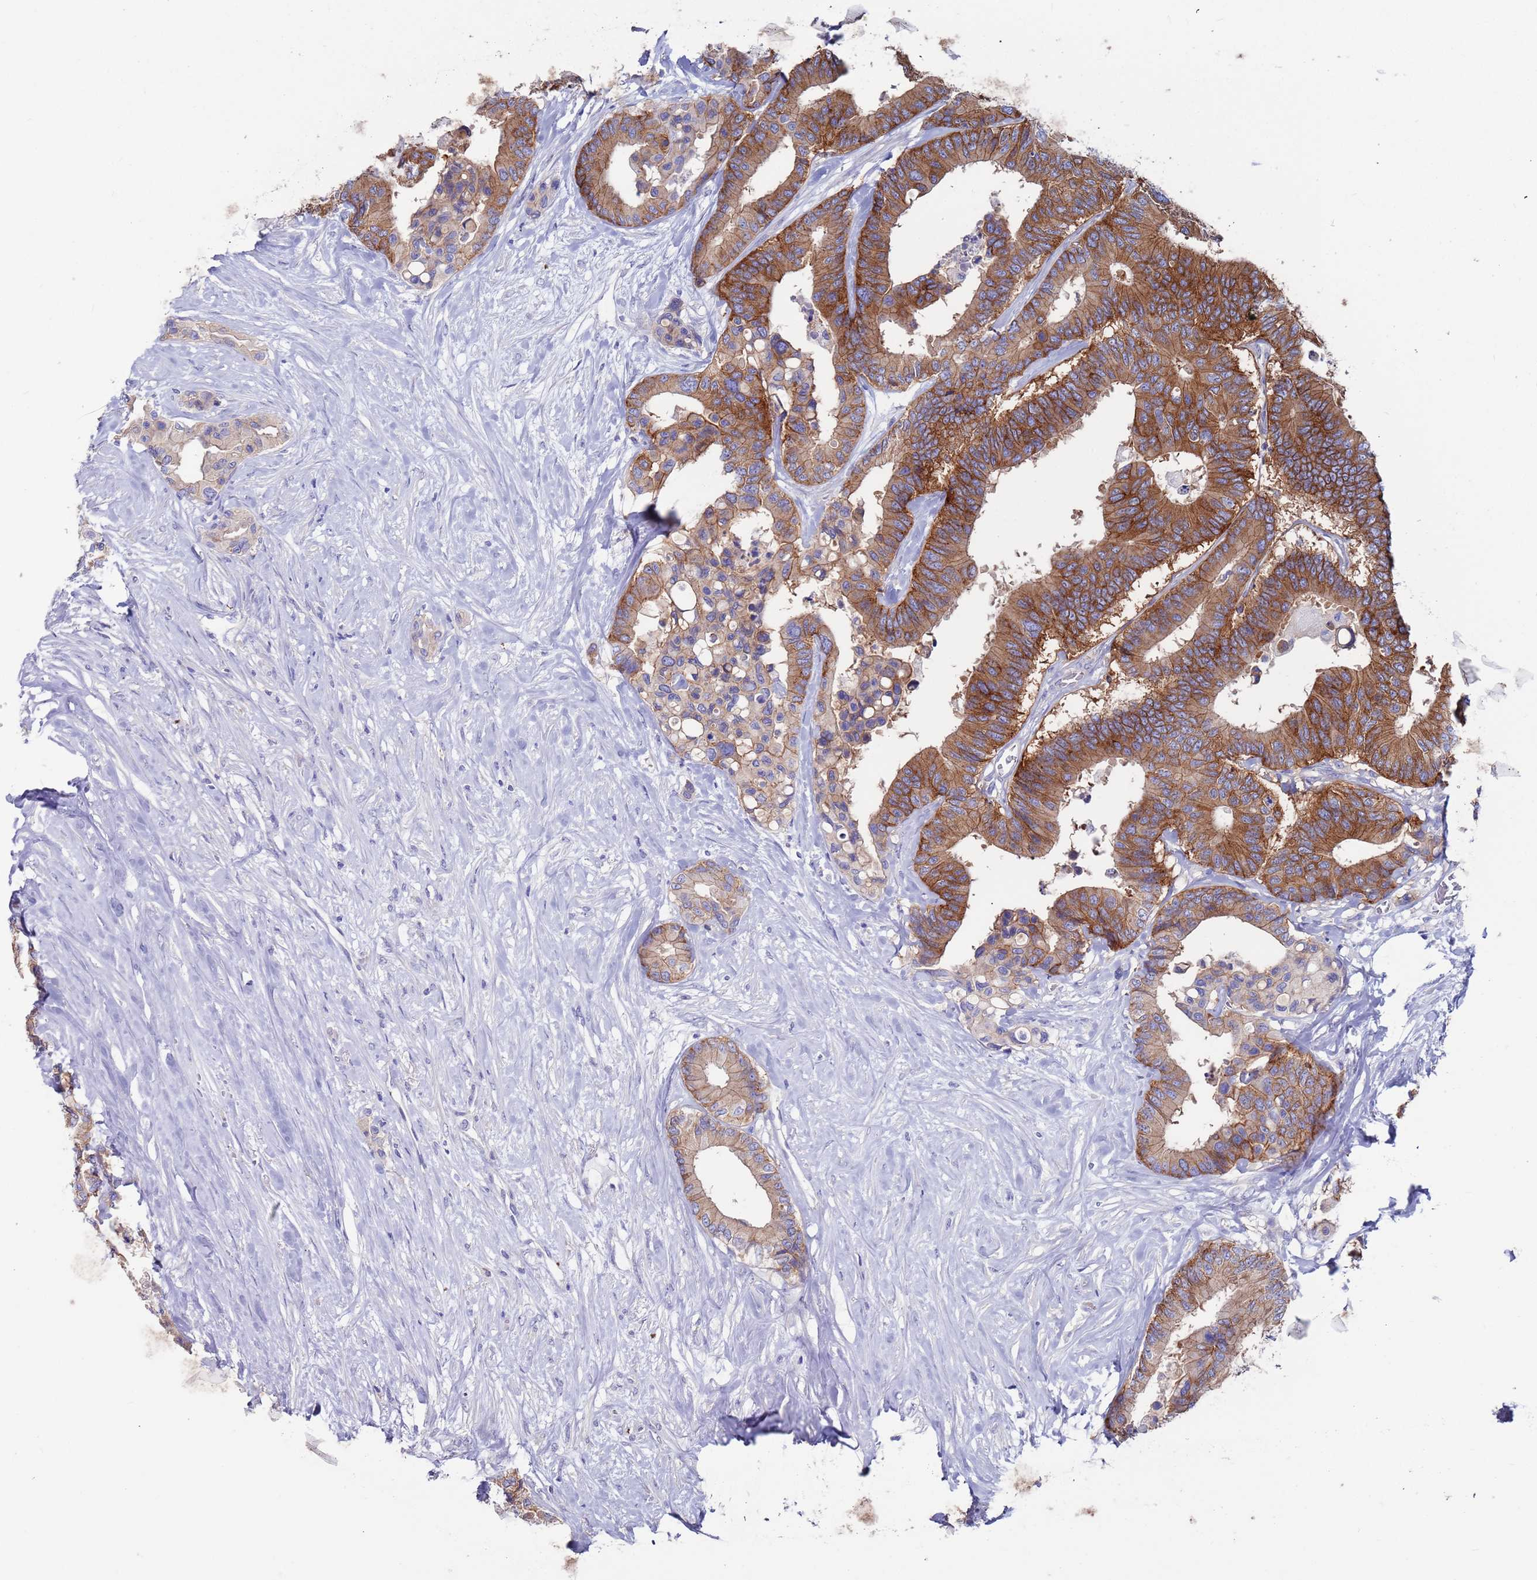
{"staining": {"intensity": "strong", "quantity": ">75%", "location": "cytoplasmic/membranous"}, "tissue": "colorectal cancer", "cell_type": "Tumor cells", "image_type": "cancer", "snomed": [{"axis": "morphology", "description": "Normal tissue, NOS"}, {"axis": "morphology", "description": "Adenocarcinoma, NOS"}, {"axis": "topography", "description": "Colon"}], "caption": "Protein analysis of colorectal cancer tissue reveals strong cytoplasmic/membranous staining in about >75% of tumor cells.", "gene": "KRTCAP3", "patient": {"sex": "male", "age": 82}}